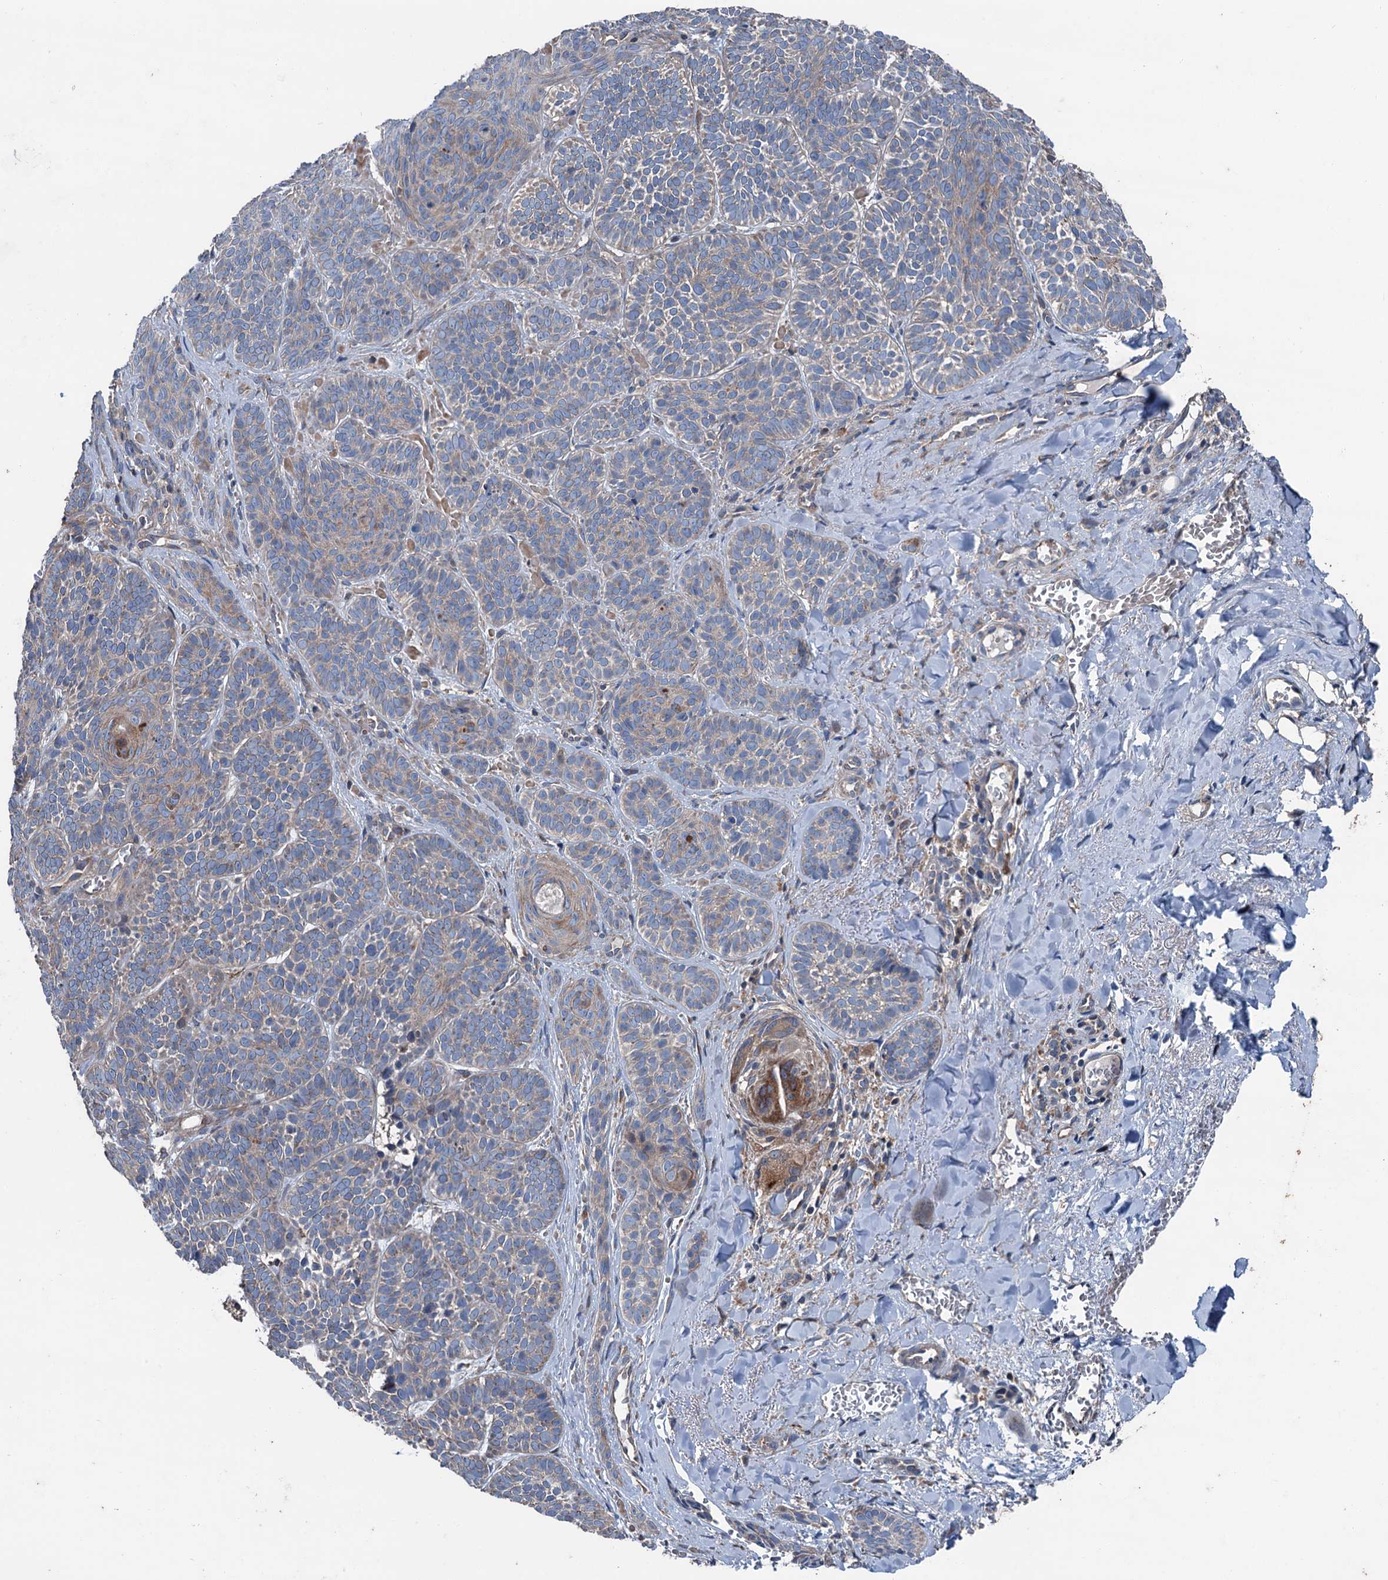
{"staining": {"intensity": "weak", "quantity": "25%-75%", "location": "cytoplasmic/membranous"}, "tissue": "skin cancer", "cell_type": "Tumor cells", "image_type": "cancer", "snomed": [{"axis": "morphology", "description": "Basal cell carcinoma"}, {"axis": "topography", "description": "Skin"}], "caption": "Immunohistochemistry (IHC) of skin basal cell carcinoma reveals low levels of weak cytoplasmic/membranous staining in about 25%-75% of tumor cells.", "gene": "RUFY1", "patient": {"sex": "male", "age": 85}}